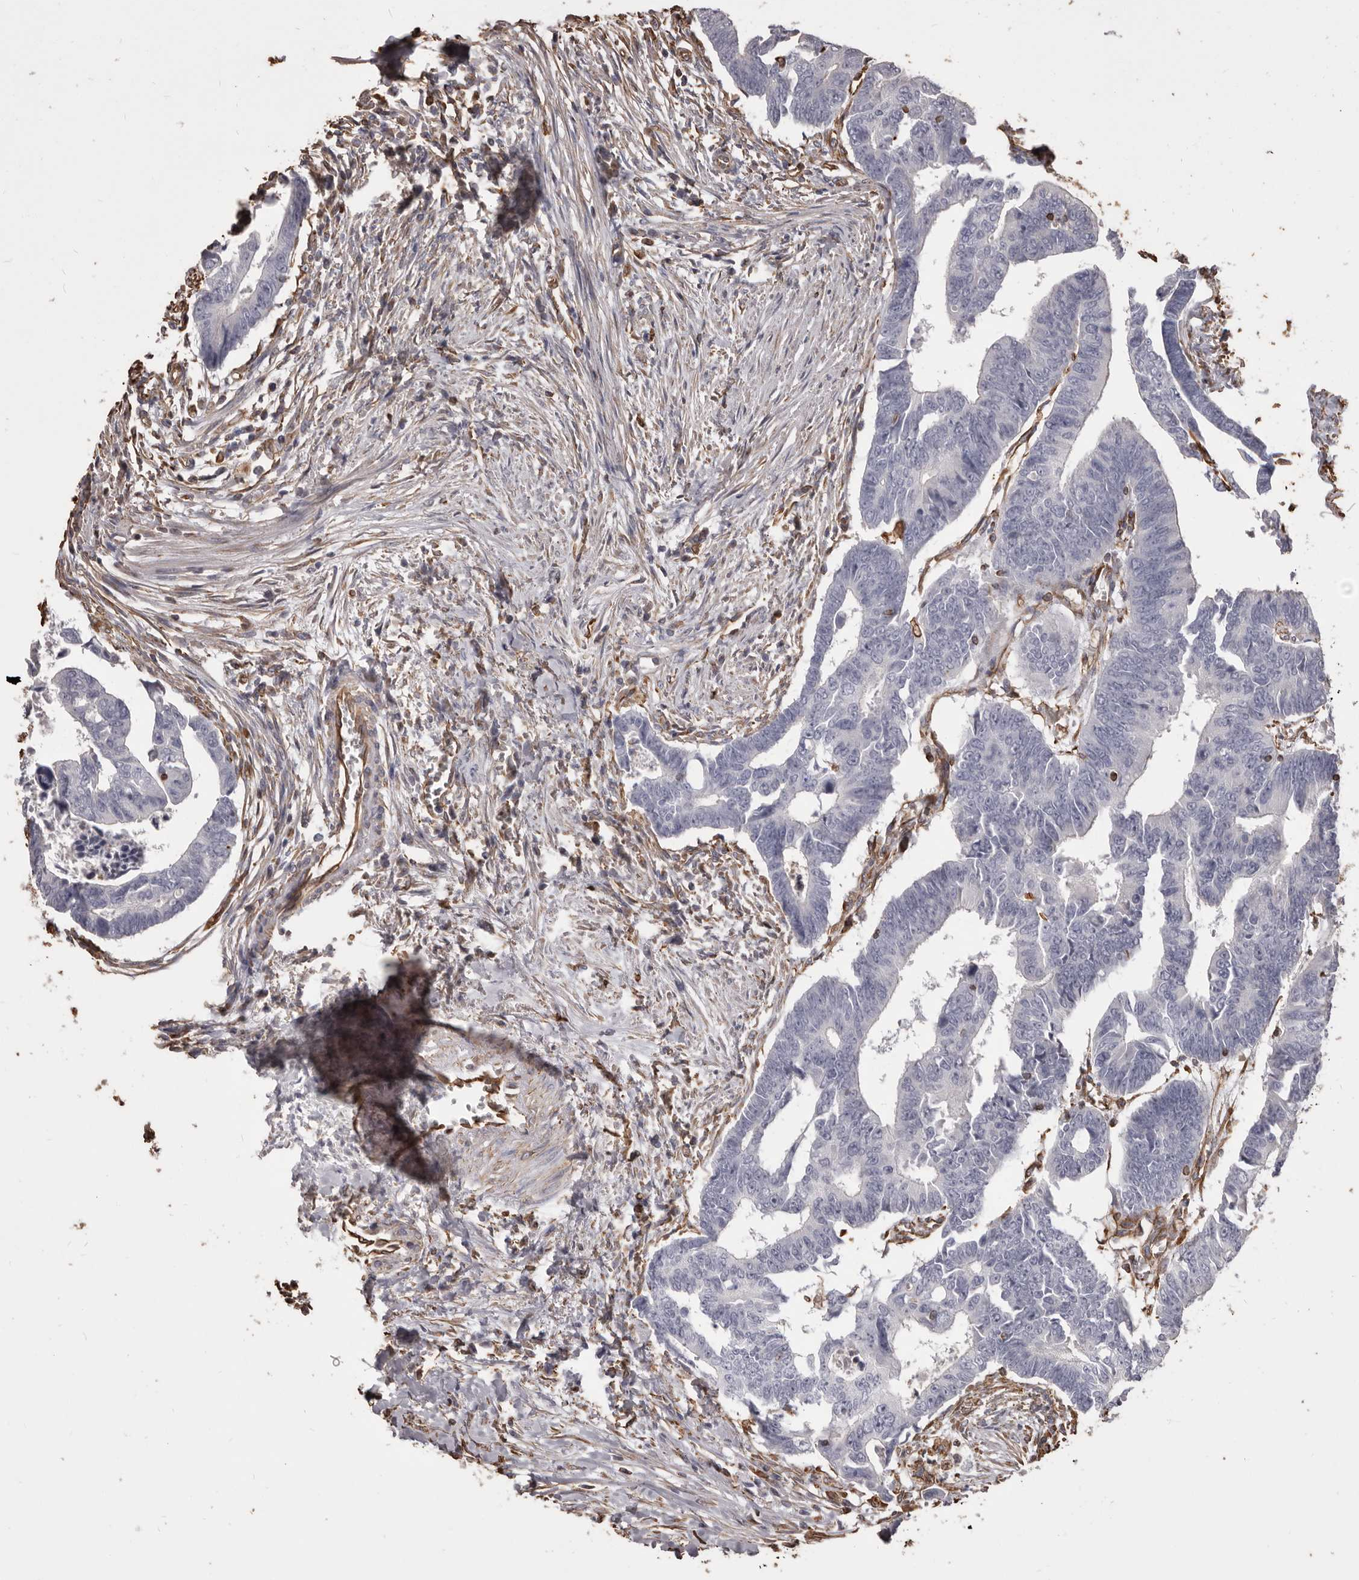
{"staining": {"intensity": "negative", "quantity": "none", "location": "none"}, "tissue": "colorectal cancer", "cell_type": "Tumor cells", "image_type": "cancer", "snomed": [{"axis": "morphology", "description": "Adenocarcinoma, NOS"}, {"axis": "topography", "description": "Rectum"}], "caption": "Image shows no significant protein staining in tumor cells of colorectal cancer.", "gene": "MTURN", "patient": {"sex": "female", "age": 65}}